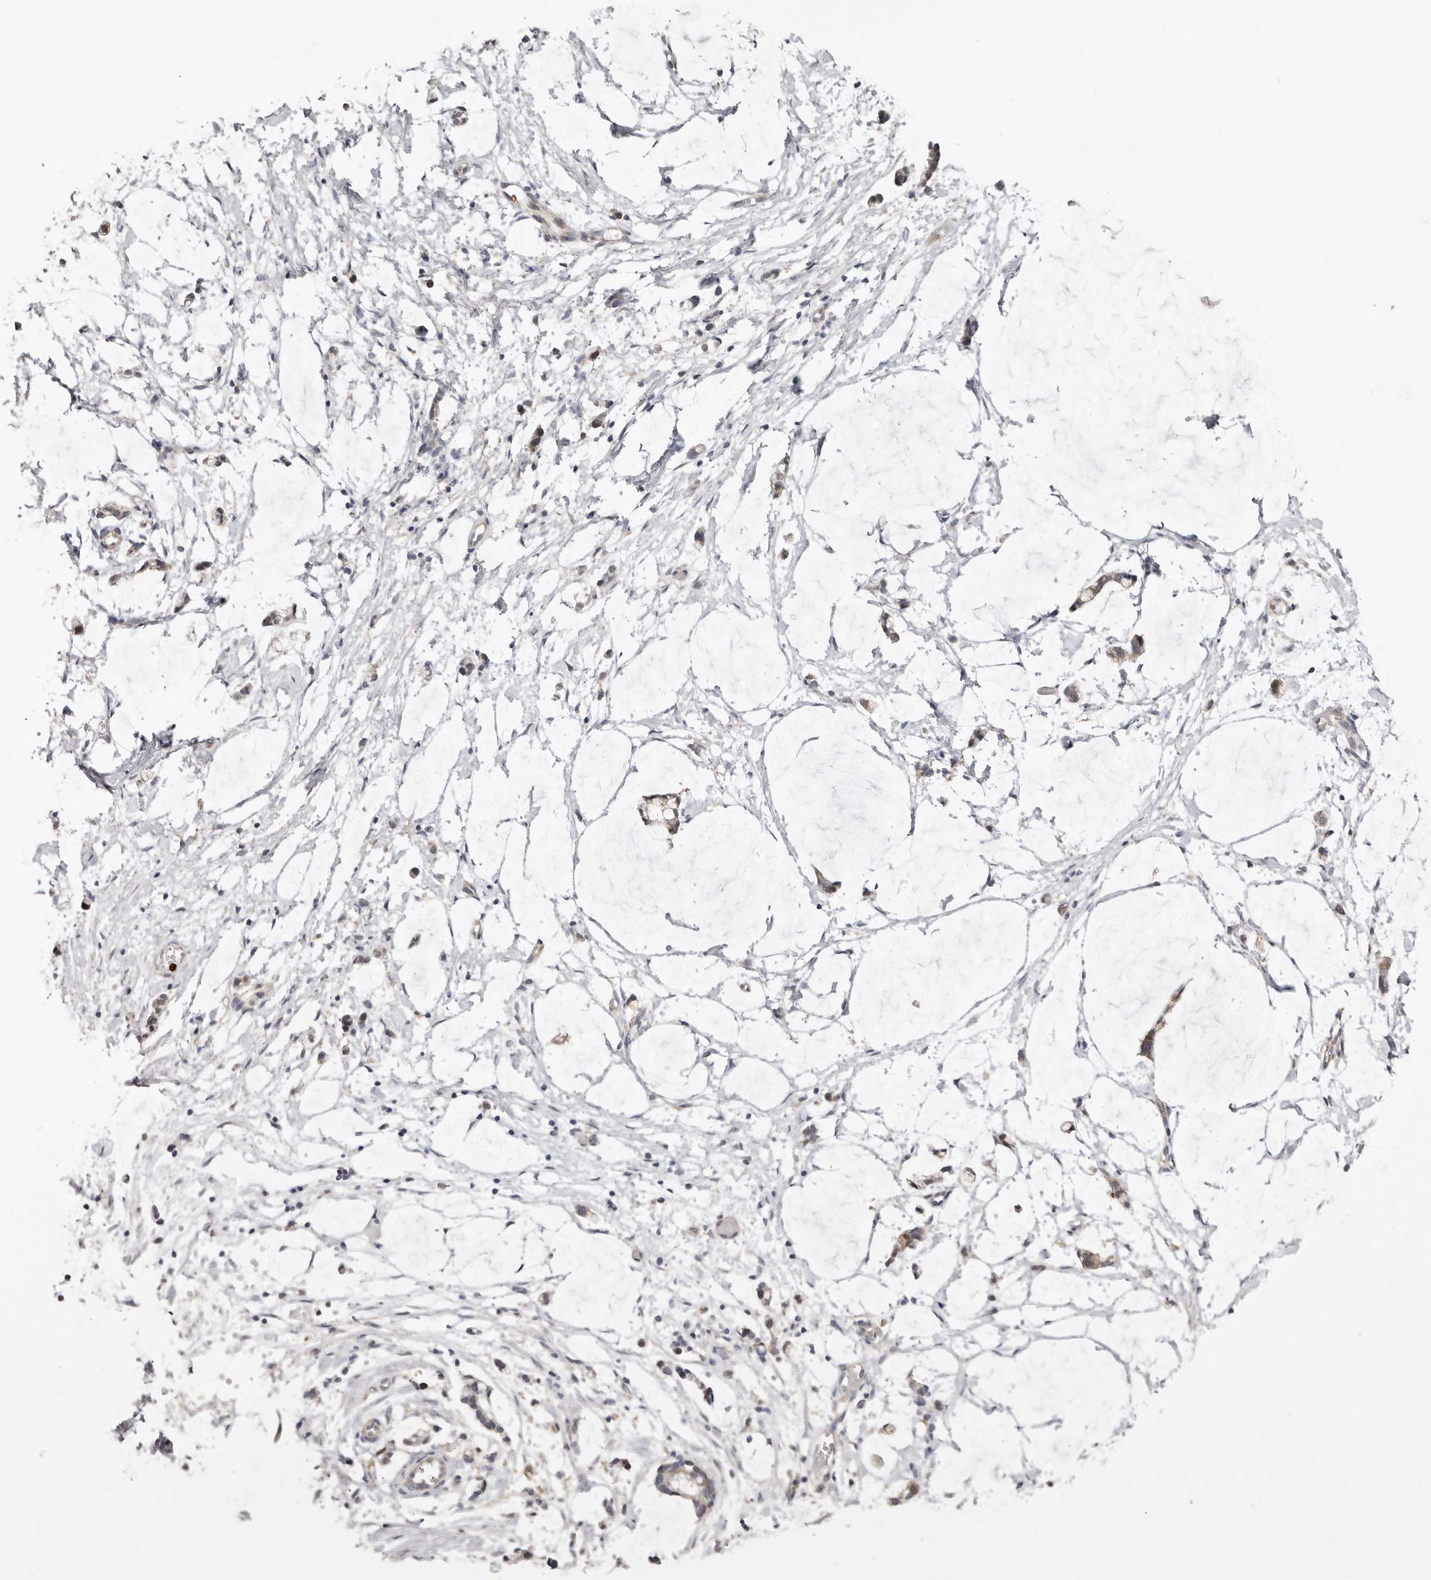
{"staining": {"intensity": "weak", "quantity": "25%-75%", "location": "cytoplasmic/membranous"}, "tissue": "adipose tissue", "cell_type": "Adipocytes", "image_type": "normal", "snomed": [{"axis": "morphology", "description": "Normal tissue, NOS"}, {"axis": "morphology", "description": "Adenocarcinoma, NOS"}, {"axis": "topography", "description": "Smooth muscle"}, {"axis": "topography", "description": "Colon"}], "caption": "Protein expression by immunohistochemistry demonstrates weak cytoplasmic/membranous expression in approximately 25%-75% of adipocytes in normal adipose tissue.", "gene": "MSRB2", "patient": {"sex": "male", "age": 14}}